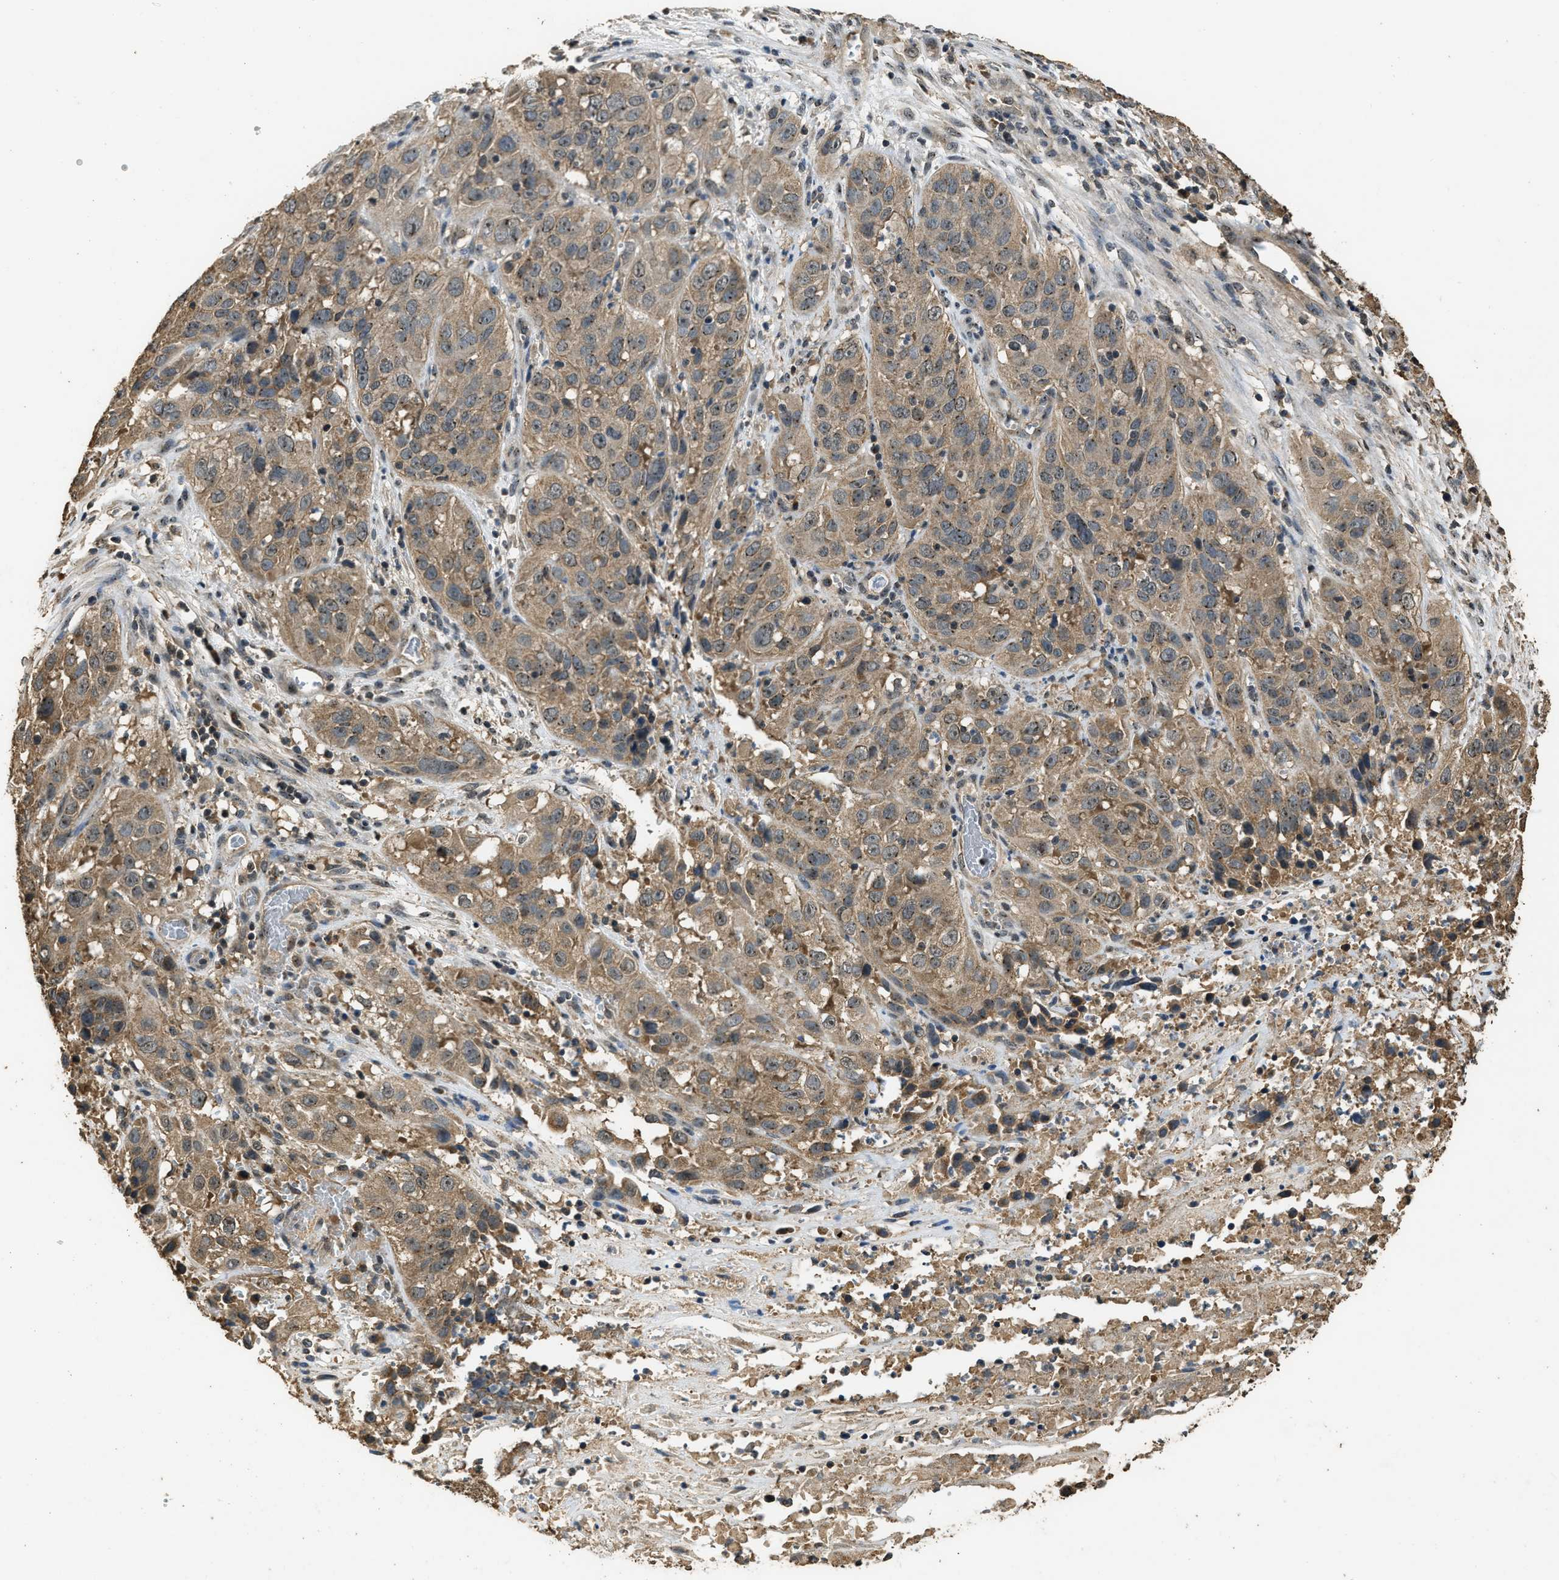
{"staining": {"intensity": "weak", "quantity": ">75%", "location": "cytoplasmic/membranous,nuclear"}, "tissue": "cervical cancer", "cell_type": "Tumor cells", "image_type": "cancer", "snomed": [{"axis": "morphology", "description": "Squamous cell carcinoma, NOS"}, {"axis": "topography", "description": "Cervix"}], "caption": "The immunohistochemical stain highlights weak cytoplasmic/membranous and nuclear expression in tumor cells of squamous cell carcinoma (cervical) tissue. The protein is stained brown, and the nuclei are stained in blue (DAB IHC with brightfield microscopy, high magnification).", "gene": "DENND6B", "patient": {"sex": "female", "age": 32}}